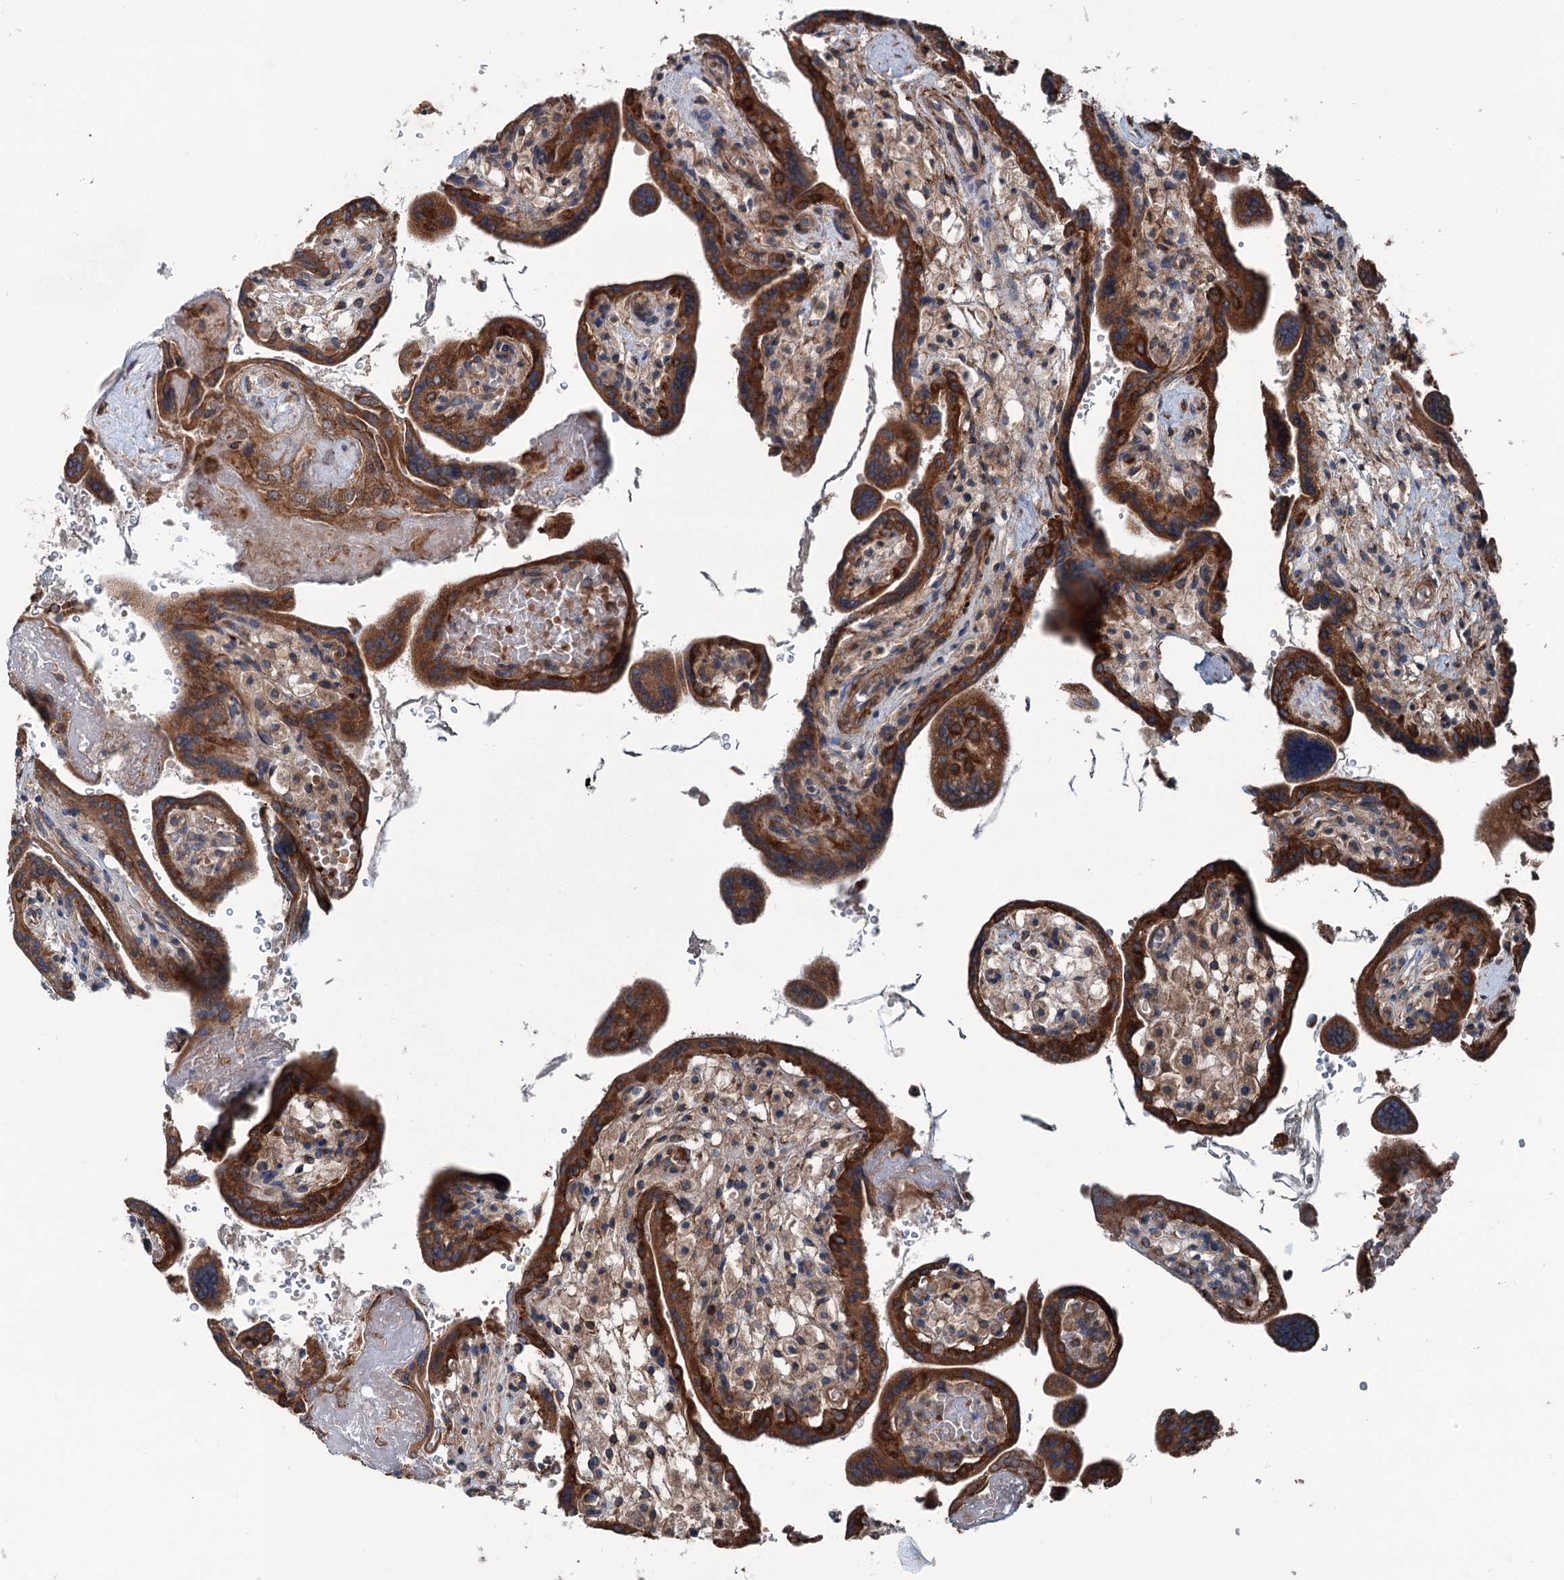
{"staining": {"intensity": "strong", "quantity": ">75%", "location": "cytoplasmic/membranous"}, "tissue": "placenta", "cell_type": "Trophoblastic cells", "image_type": "normal", "snomed": [{"axis": "morphology", "description": "Normal tissue, NOS"}, {"axis": "topography", "description": "Placenta"}], "caption": "Placenta stained with DAB (3,3'-diaminobenzidine) immunohistochemistry reveals high levels of strong cytoplasmic/membranous positivity in about >75% of trophoblastic cells.", "gene": "CALCOCO1", "patient": {"sex": "female", "age": 37}}